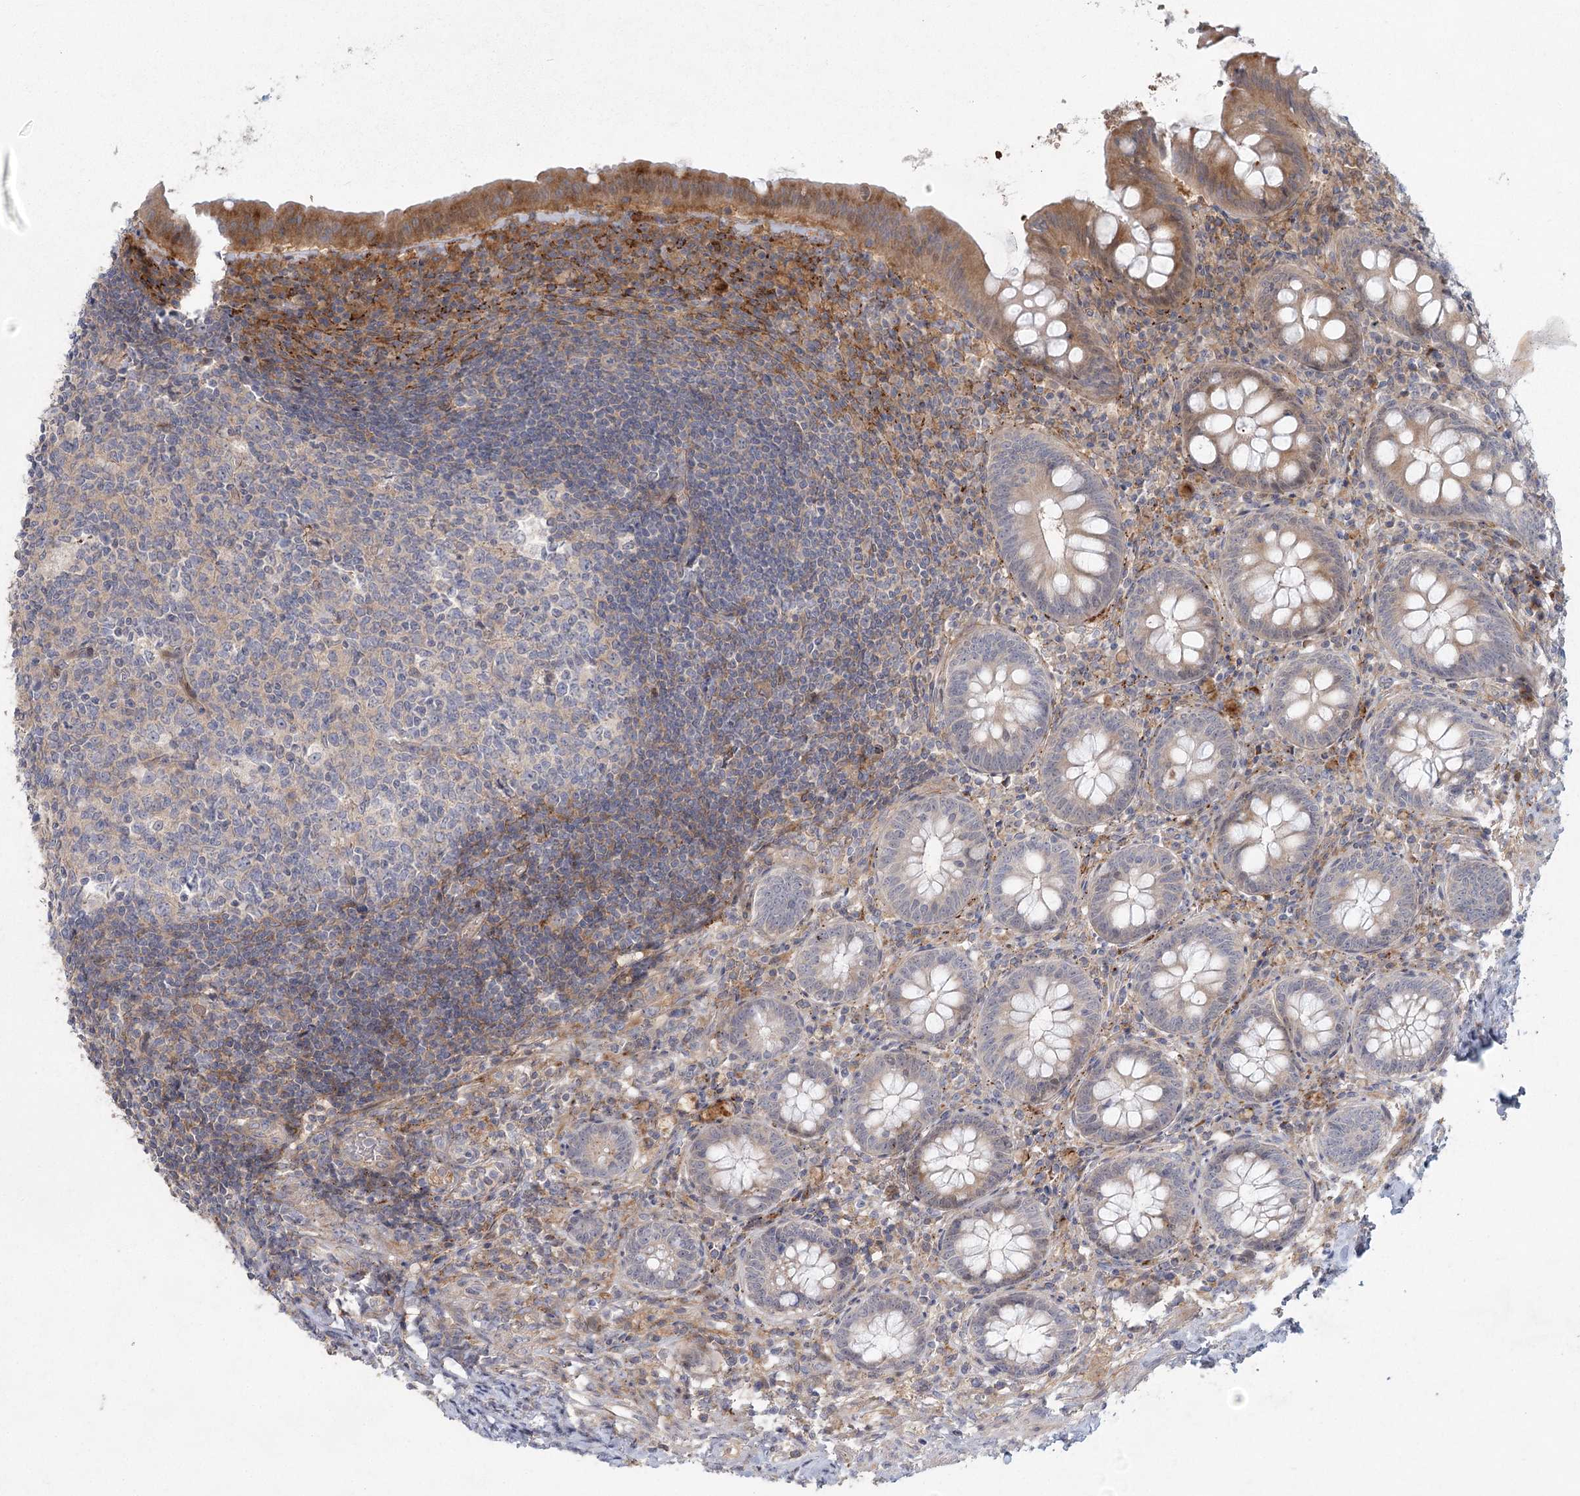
{"staining": {"intensity": "strong", "quantity": "<25%", "location": "cytoplasmic/membranous"}, "tissue": "appendix", "cell_type": "Glandular cells", "image_type": "normal", "snomed": [{"axis": "morphology", "description": "Normal tissue, NOS"}, {"axis": "topography", "description": "Appendix"}], "caption": "This is a micrograph of IHC staining of normal appendix, which shows strong positivity in the cytoplasmic/membranous of glandular cells.", "gene": "FAM110C", "patient": {"sex": "female", "age": 54}}